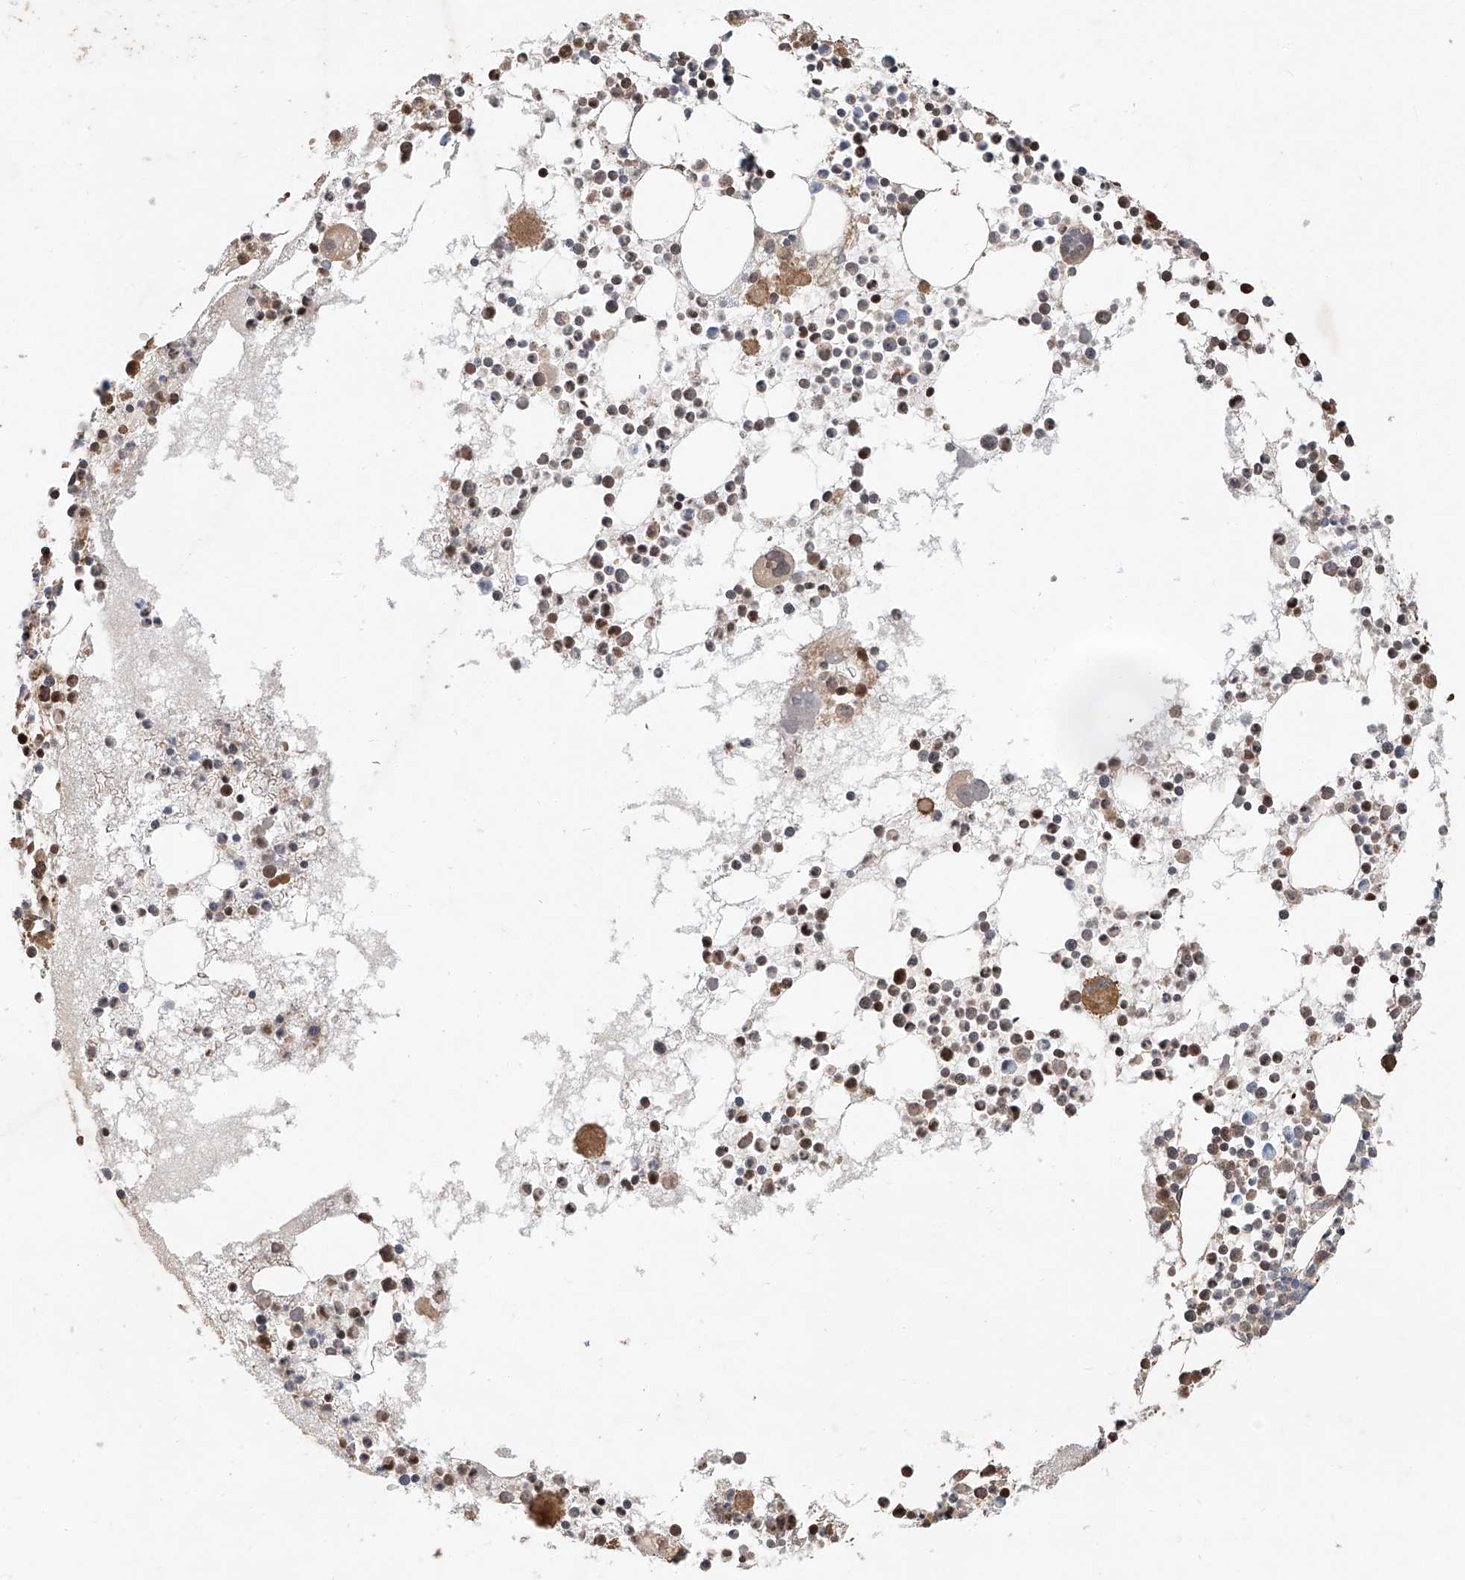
{"staining": {"intensity": "moderate", "quantity": "<25%", "location": "cytoplasmic/membranous"}, "tissue": "bone marrow", "cell_type": "Hematopoietic cells", "image_type": "normal", "snomed": [{"axis": "morphology", "description": "Normal tissue, NOS"}, {"axis": "topography", "description": "Bone marrow"}], "caption": "This image reveals IHC staining of benign bone marrow, with low moderate cytoplasmic/membranous staining in approximately <25% of hematopoietic cells.", "gene": "USF3", "patient": {"sex": "female", "age": 78}}